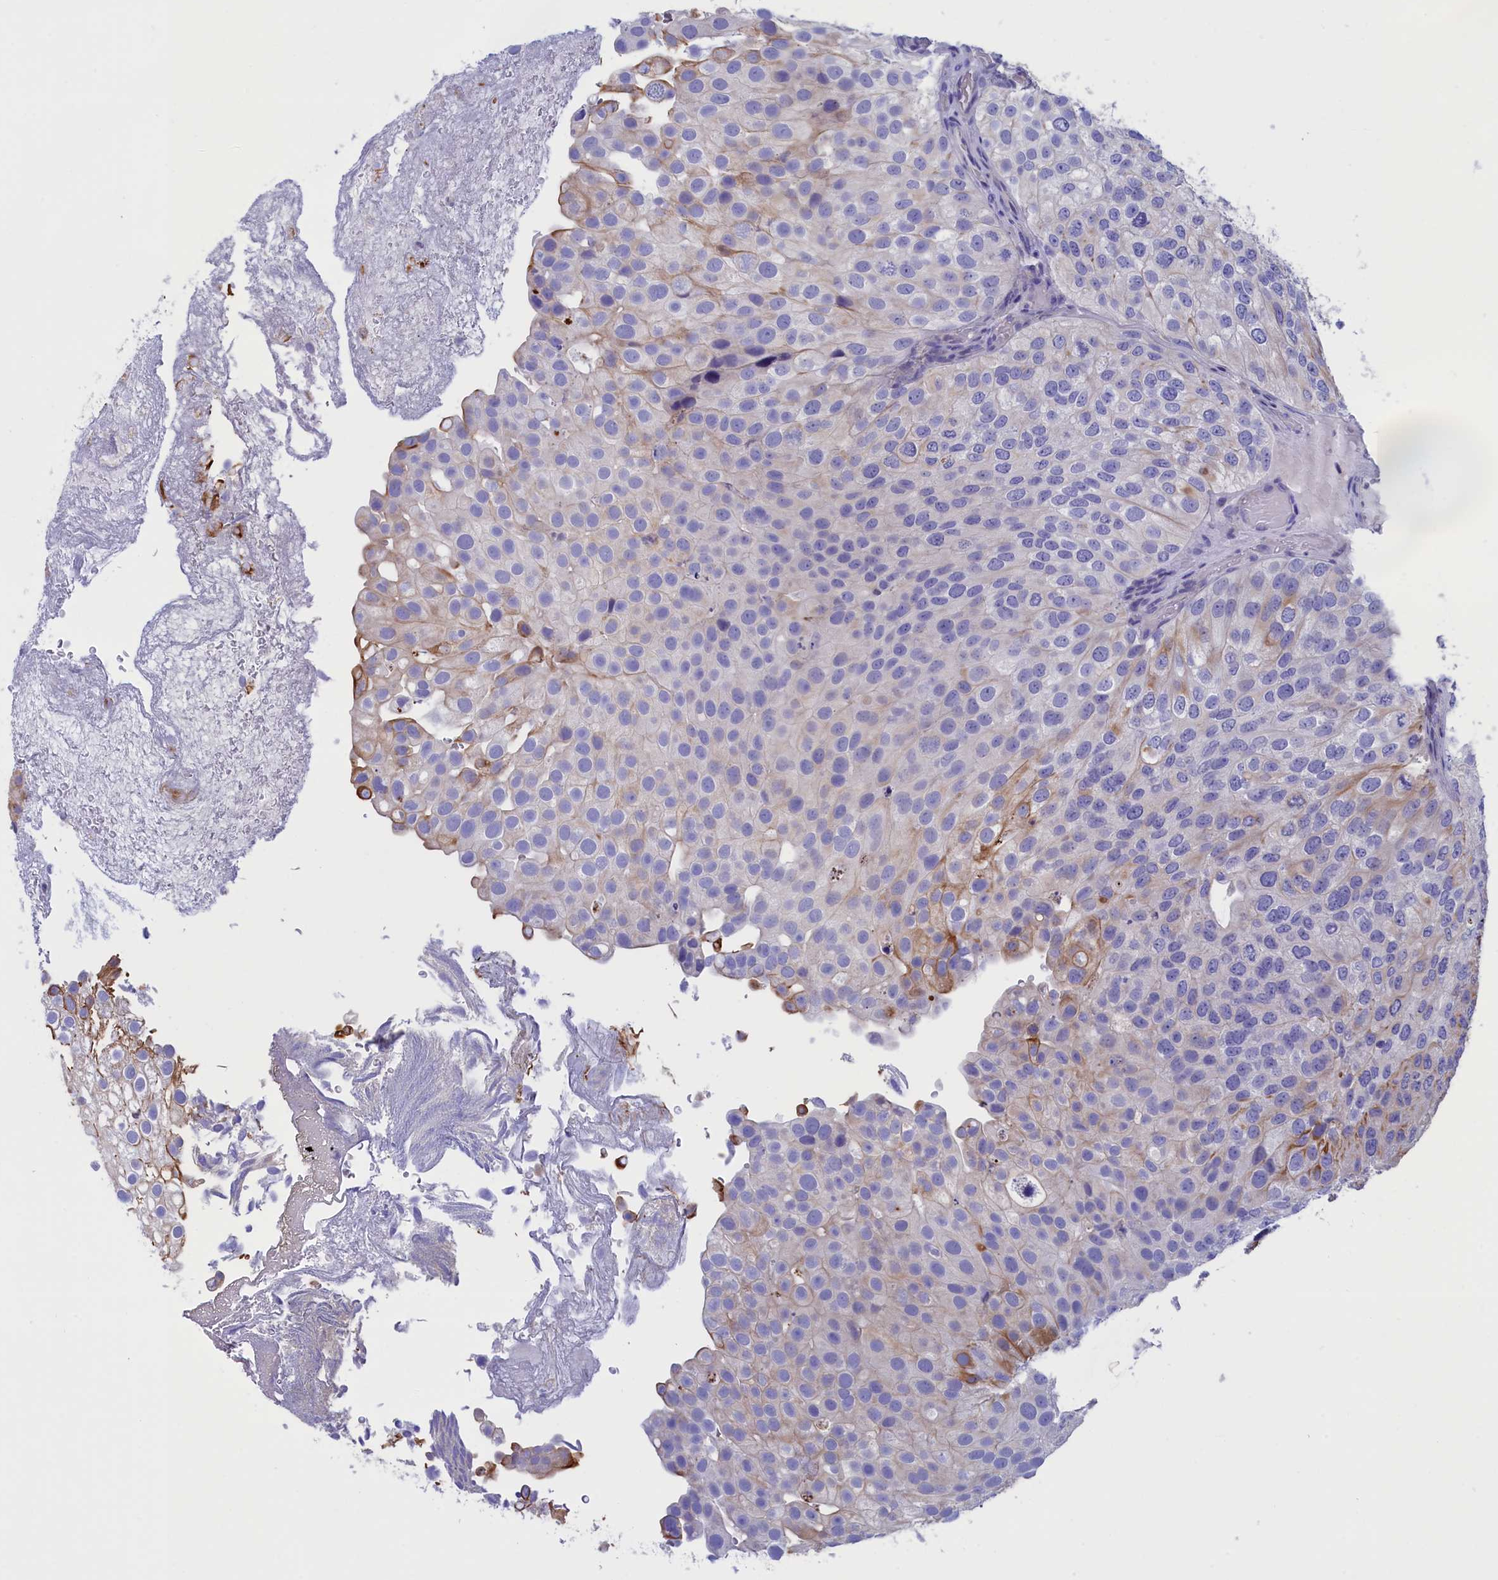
{"staining": {"intensity": "moderate", "quantity": "<25%", "location": "cytoplasmic/membranous"}, "tissue": "urothelial cancer", "cell_type": "Tumor cells", "image_type": "cancer", "snomed": [{"axis": "morphology", "description": "Urothelial carcinoma, Low grade"}, {"axis": "topography", "description": "Urinary bladder"}], "caption": "Brown immunohistochemical staining in human low-grade urothelial carcinoma shows moderate cytoplasmic/membranous expression in approximately <25% of tumor cells.", "gene": "VPS35L", "patient": {"sex": "male", "age": 78}}